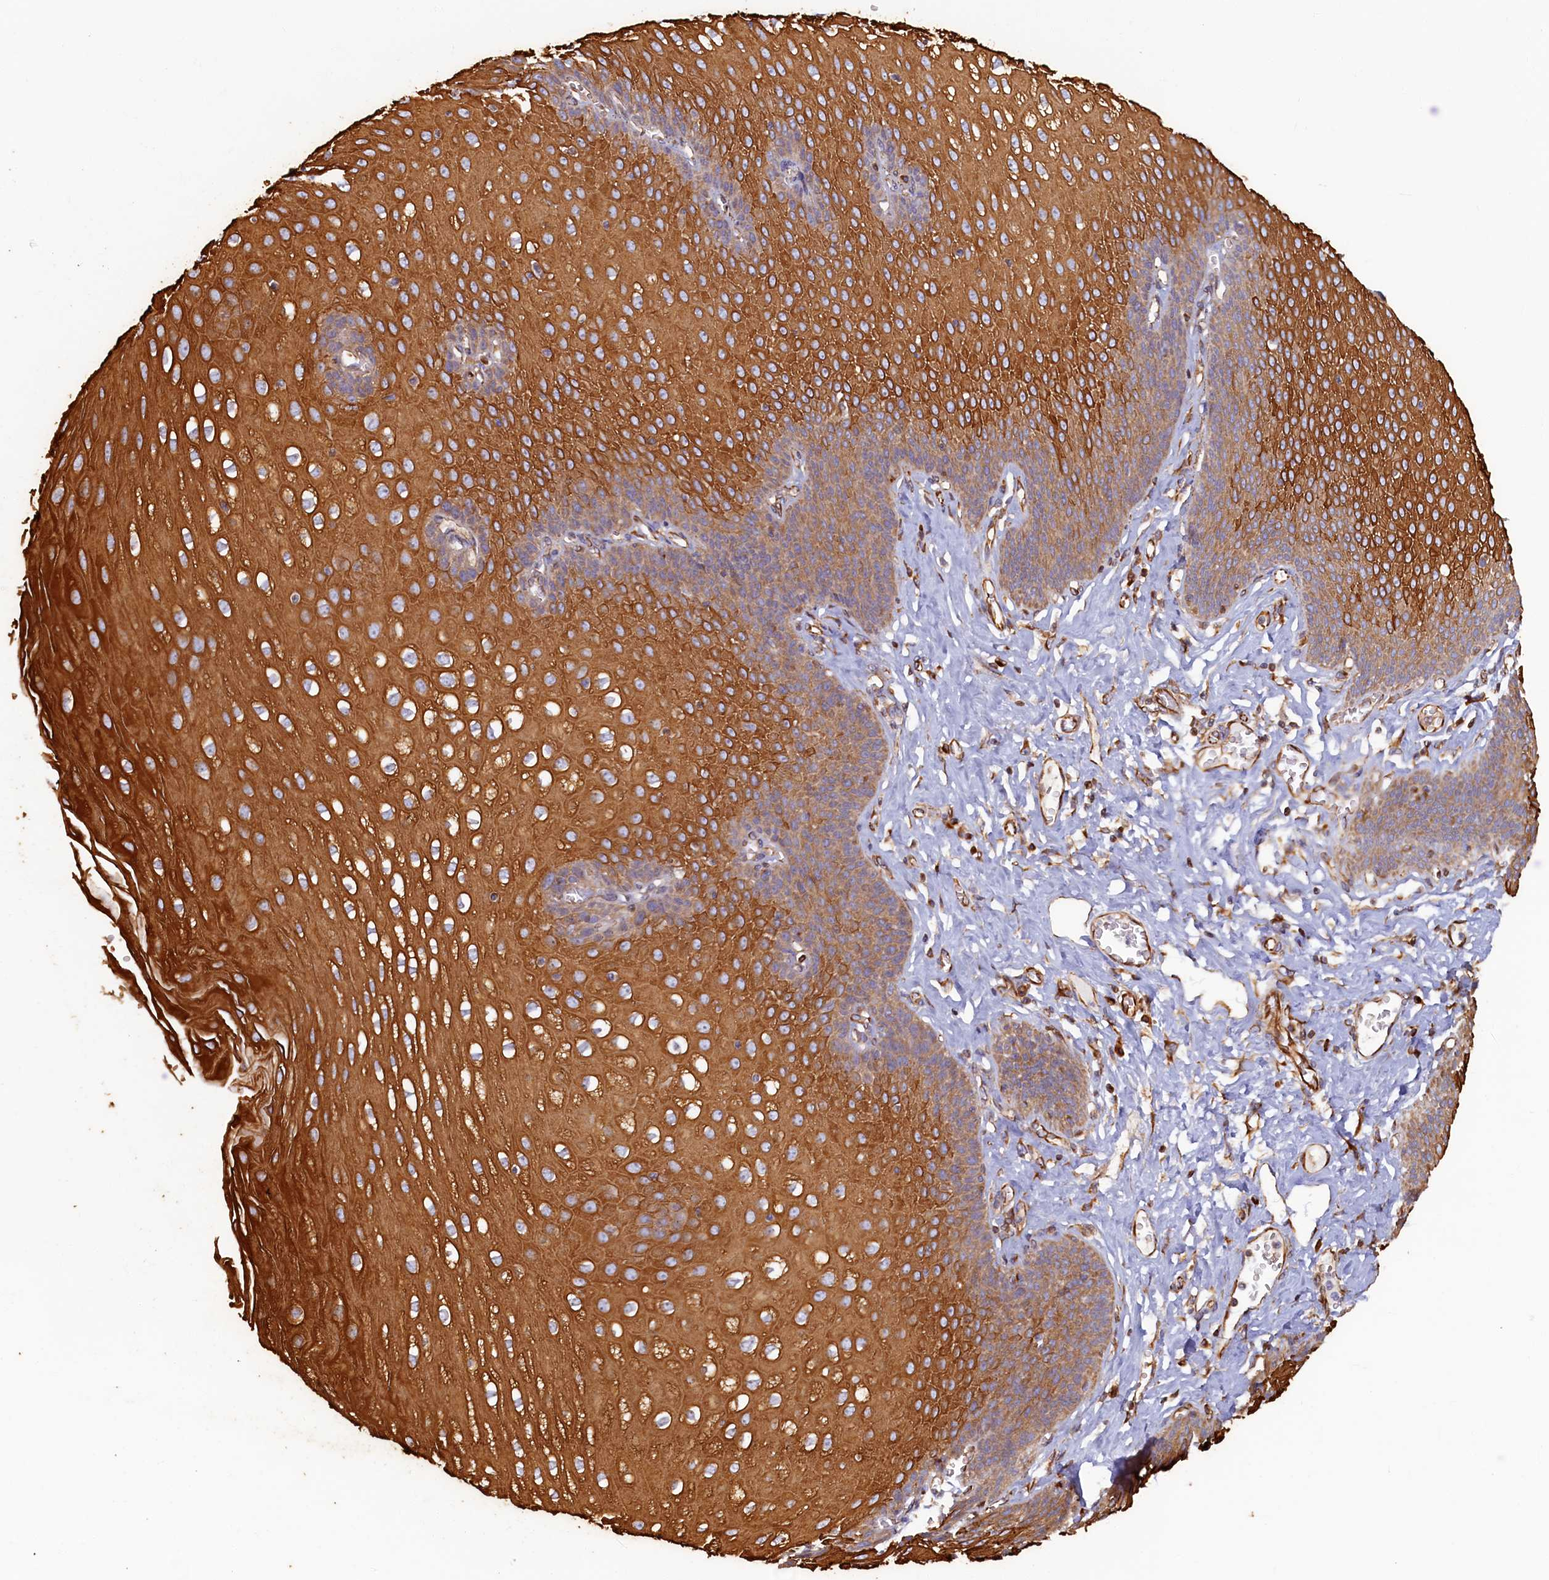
{"staining": {"intensity": "strong", "quantity": "25%-75%", "location": "cytoplasmic/membranous"}, "tissue": "esophagus", "cell_type": "Squamous epithelial cells", "image_type": "normal", "snomed": [{"axis": "morphology", "description": "Normal tissue, NOS"}, {"axis": "topography", "description": "Esophagus"}], "caption": "Immunohistochemical staining of normal human esophagus shows strong cytoplasmic/membranous protein positivity in approximately 25%-75% of squamous epithelial cells. (DAB = brown stain, brightfield microscopy at high magnification).", "gene": "LRRC57", "patient": {"sex": "male", "age": 60}}